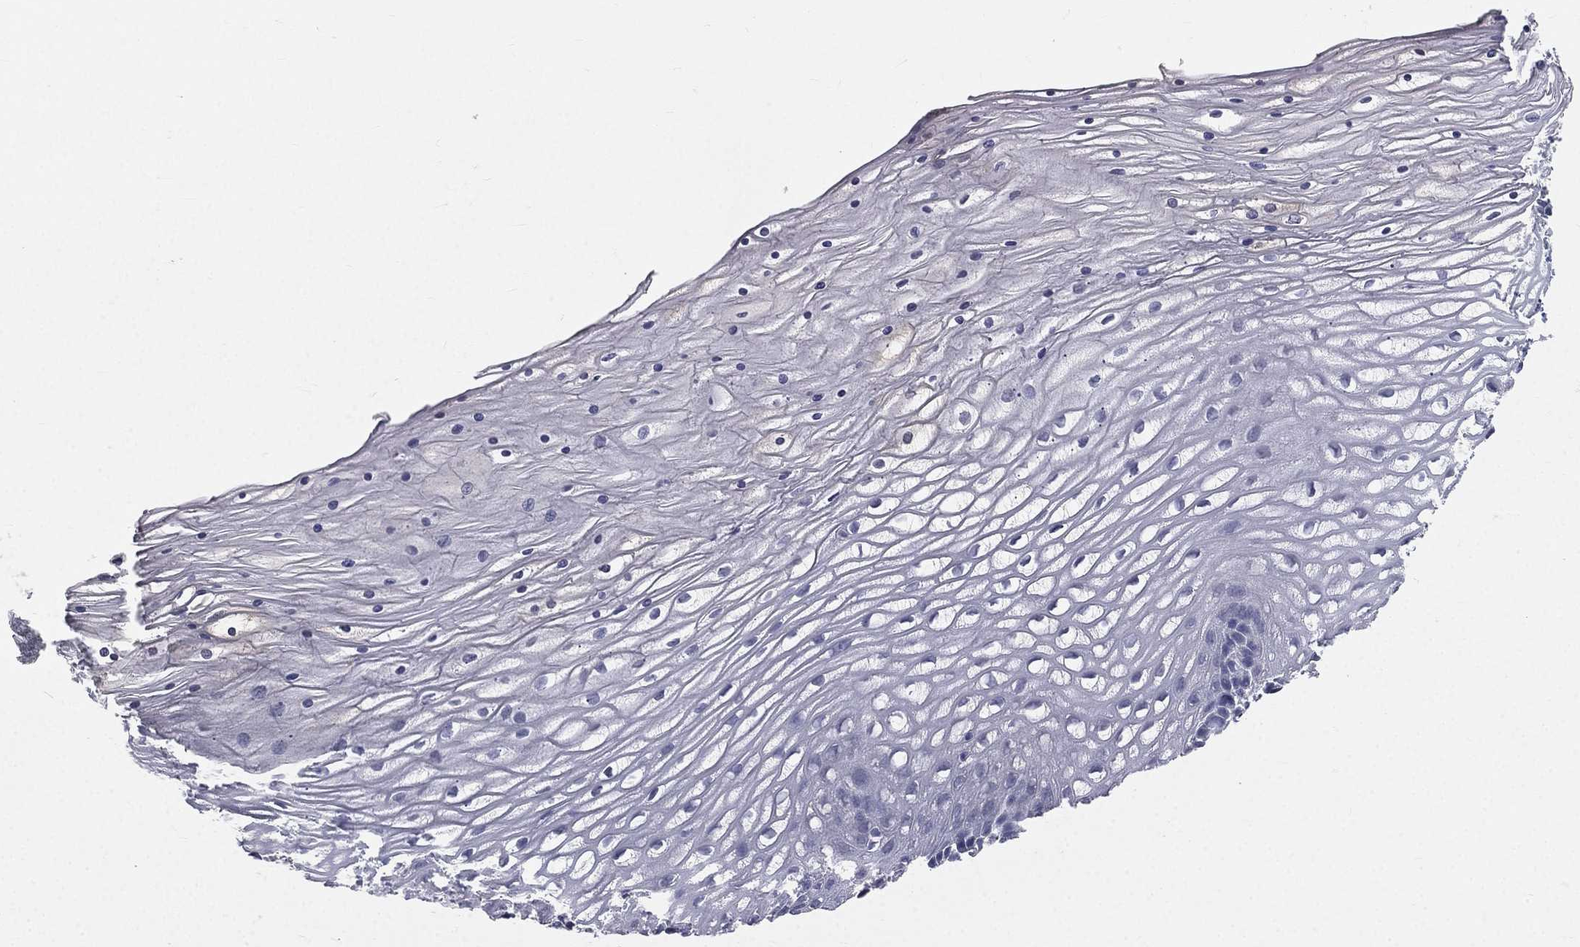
{"staining": {"intensity": "negative", "quantity": "none", "location": "none"}, "tissue": "cervix", "cell_type": "Glandular cells", "image_type": "normal", "snomed": [{"axis": "morphology", "description": "Normal tissue, NOS"}, {"axis": "topography", "description": "Cervix"}], "caption": "IHC image of normal cervix stained for a protein (brown), which demonstrates no positivity in glandular cells.", "gene": "MUC13", "patient": {"sex": "female", "age": 35}}